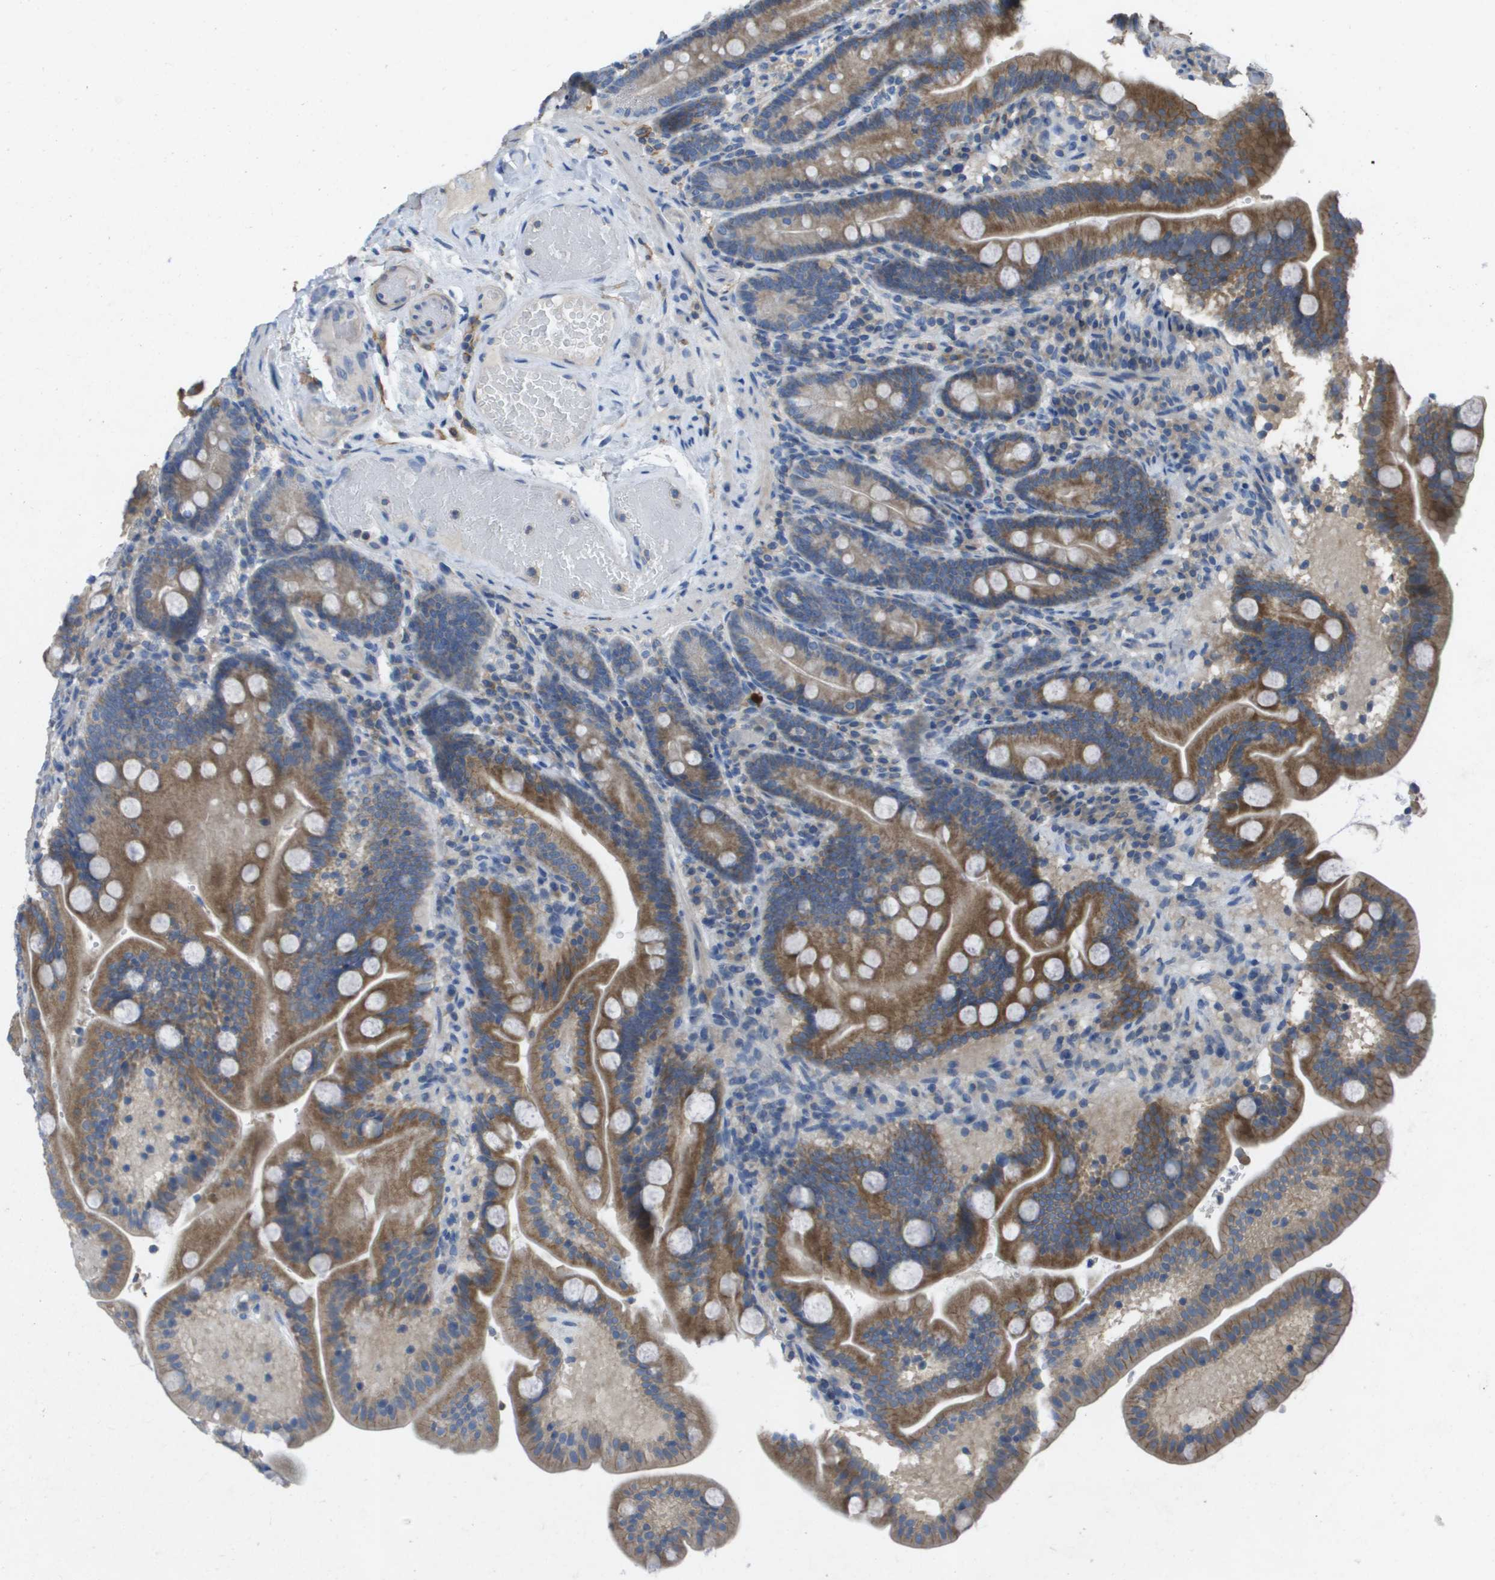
{"staining": {"intensity": "moderate", "quantity": ">75%", "location": "cytoplasmic/membranous"}, "tissue": "duodenum", "cell_type": "Glandular cells", "image_type": "normal", "snomed": [{"axis": "morphology", "description": "Normal tissue, NOS"}, {"axis": "topography", "description": "Duodenum"}], "caption": "Duodenum stained for a protein shows moderate cytoplasmic/membranous positivity in glandular cells. (IHC, brightfield microscopy, high magnification).", "gene": "CLCA4", "patient": {"sex": "male", "age": 54}}